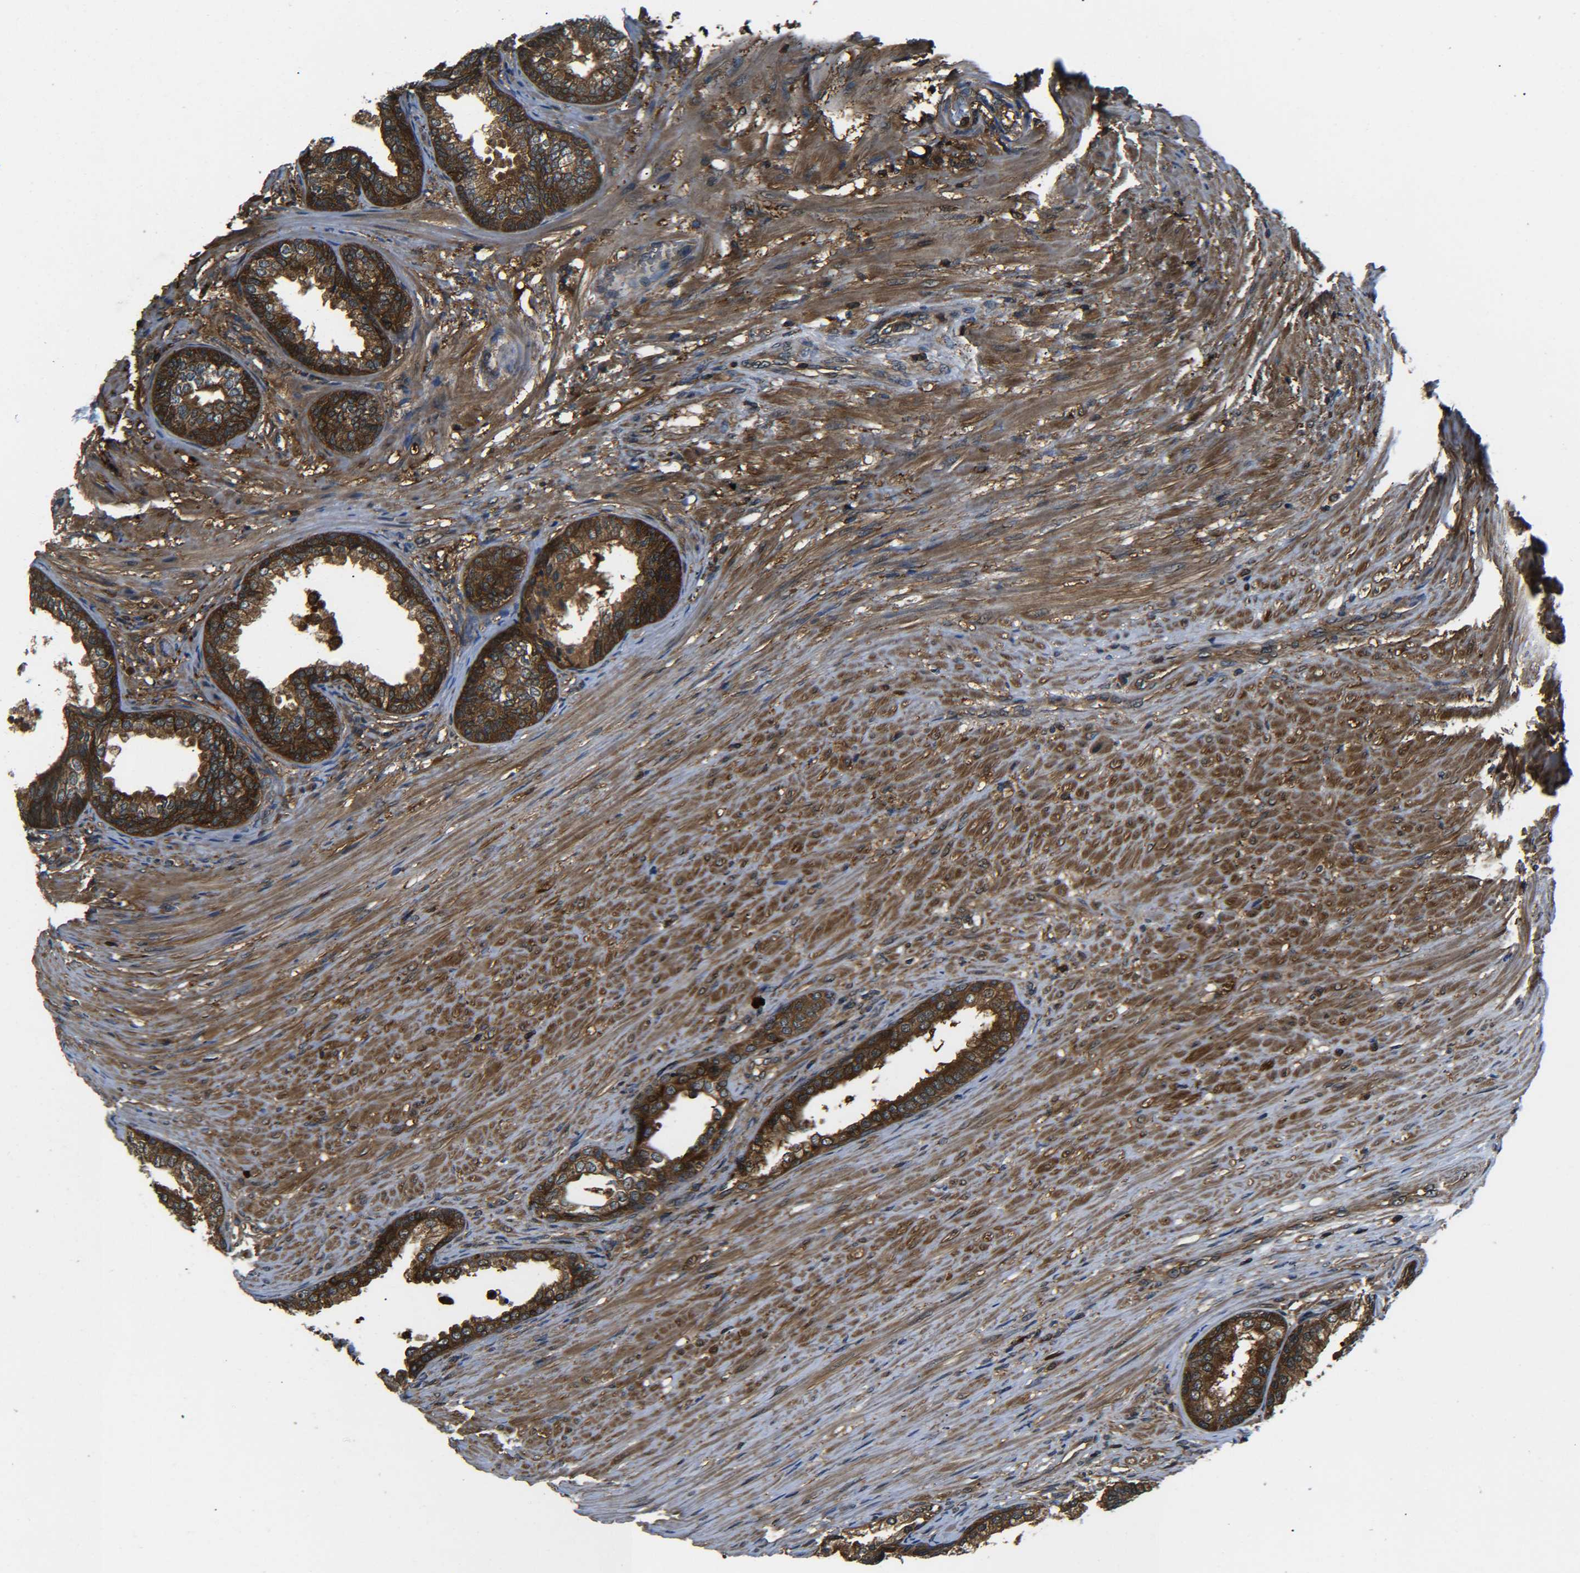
{"staining": {"intensity": "strong", "quantity": ">75%", "location": "cytoplasmic/membranous"}, "tissue": "prostate", "cell_type": "Glandular cells", "image_type": "normal", "snomed": [{"axis": "morphology", "description": "Normal tissue, NOS"}, {"axis": "topography", "description": "Prostate"}], "caption": "Immunohistochemistry (DAB) staining of unremarkable human prostate displays strong cytoplasmic/membranous protein staining in approximately >75% of glandular cells.", "gene": "PREB", "patient": {"sex": "male", "age": 76}}